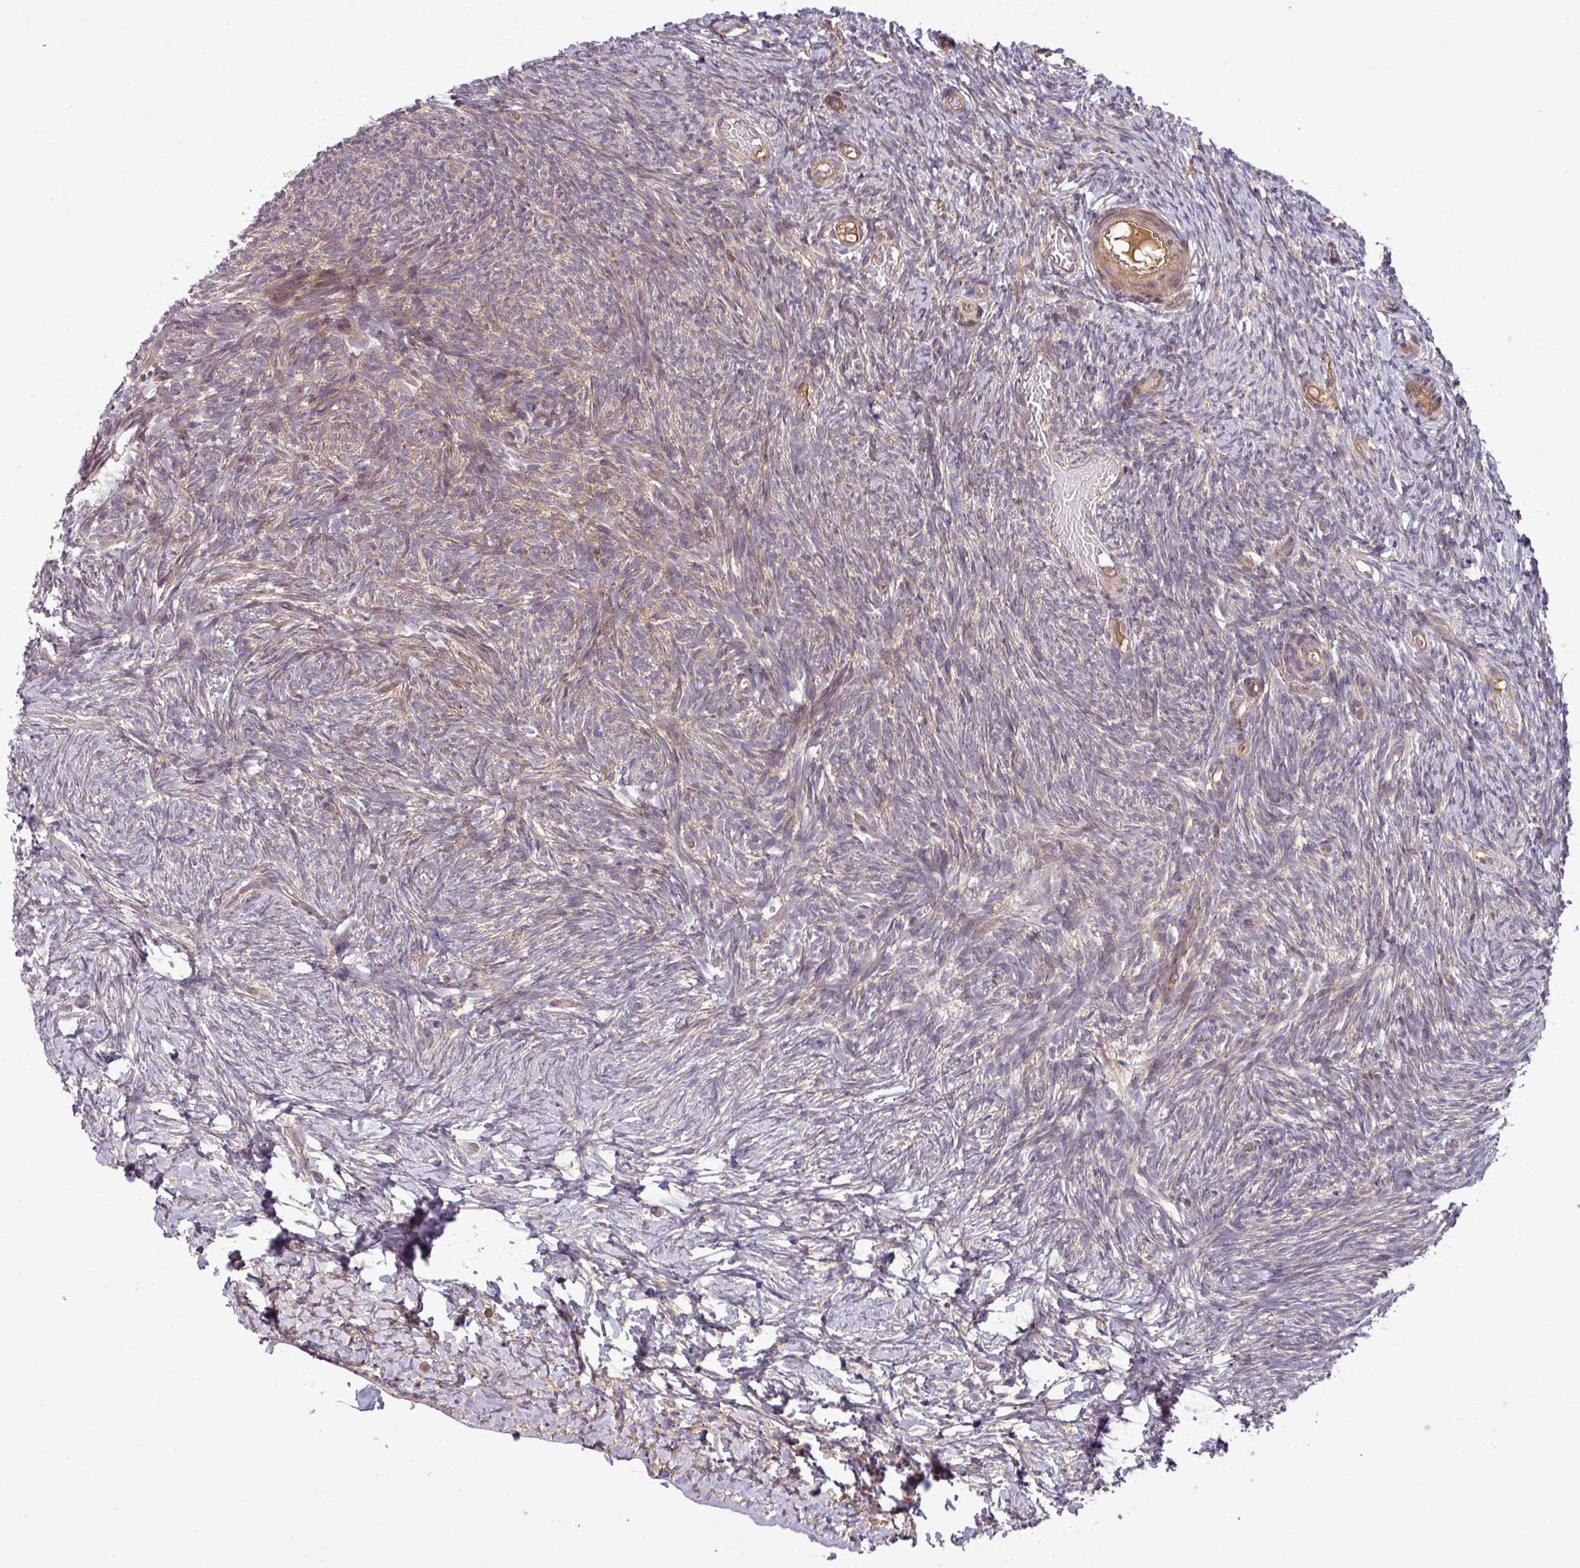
{"staining": {"intensity": "moderate", "quantity": ">75%", "location": "cytoplasmic/membranous"}, "tissue": "ovary", "cell_type": "Follicle cells", "image_type": "normal", "snomed": [{"axis": "morphology", "description": "Normal tissue, NOS"}, {"axis": "topography", "description": "Ovary"}], "caption": "This image shows normal ovary stained with immunohistochemistry (IHC) to label a protein in brown. The cytoplasmic/membranous of follicle cells show moderate positivity for the protein. Nuclei are counter-stained blue.", "gene": "ART1", "patient": {"sex": "female", "age": 39}}